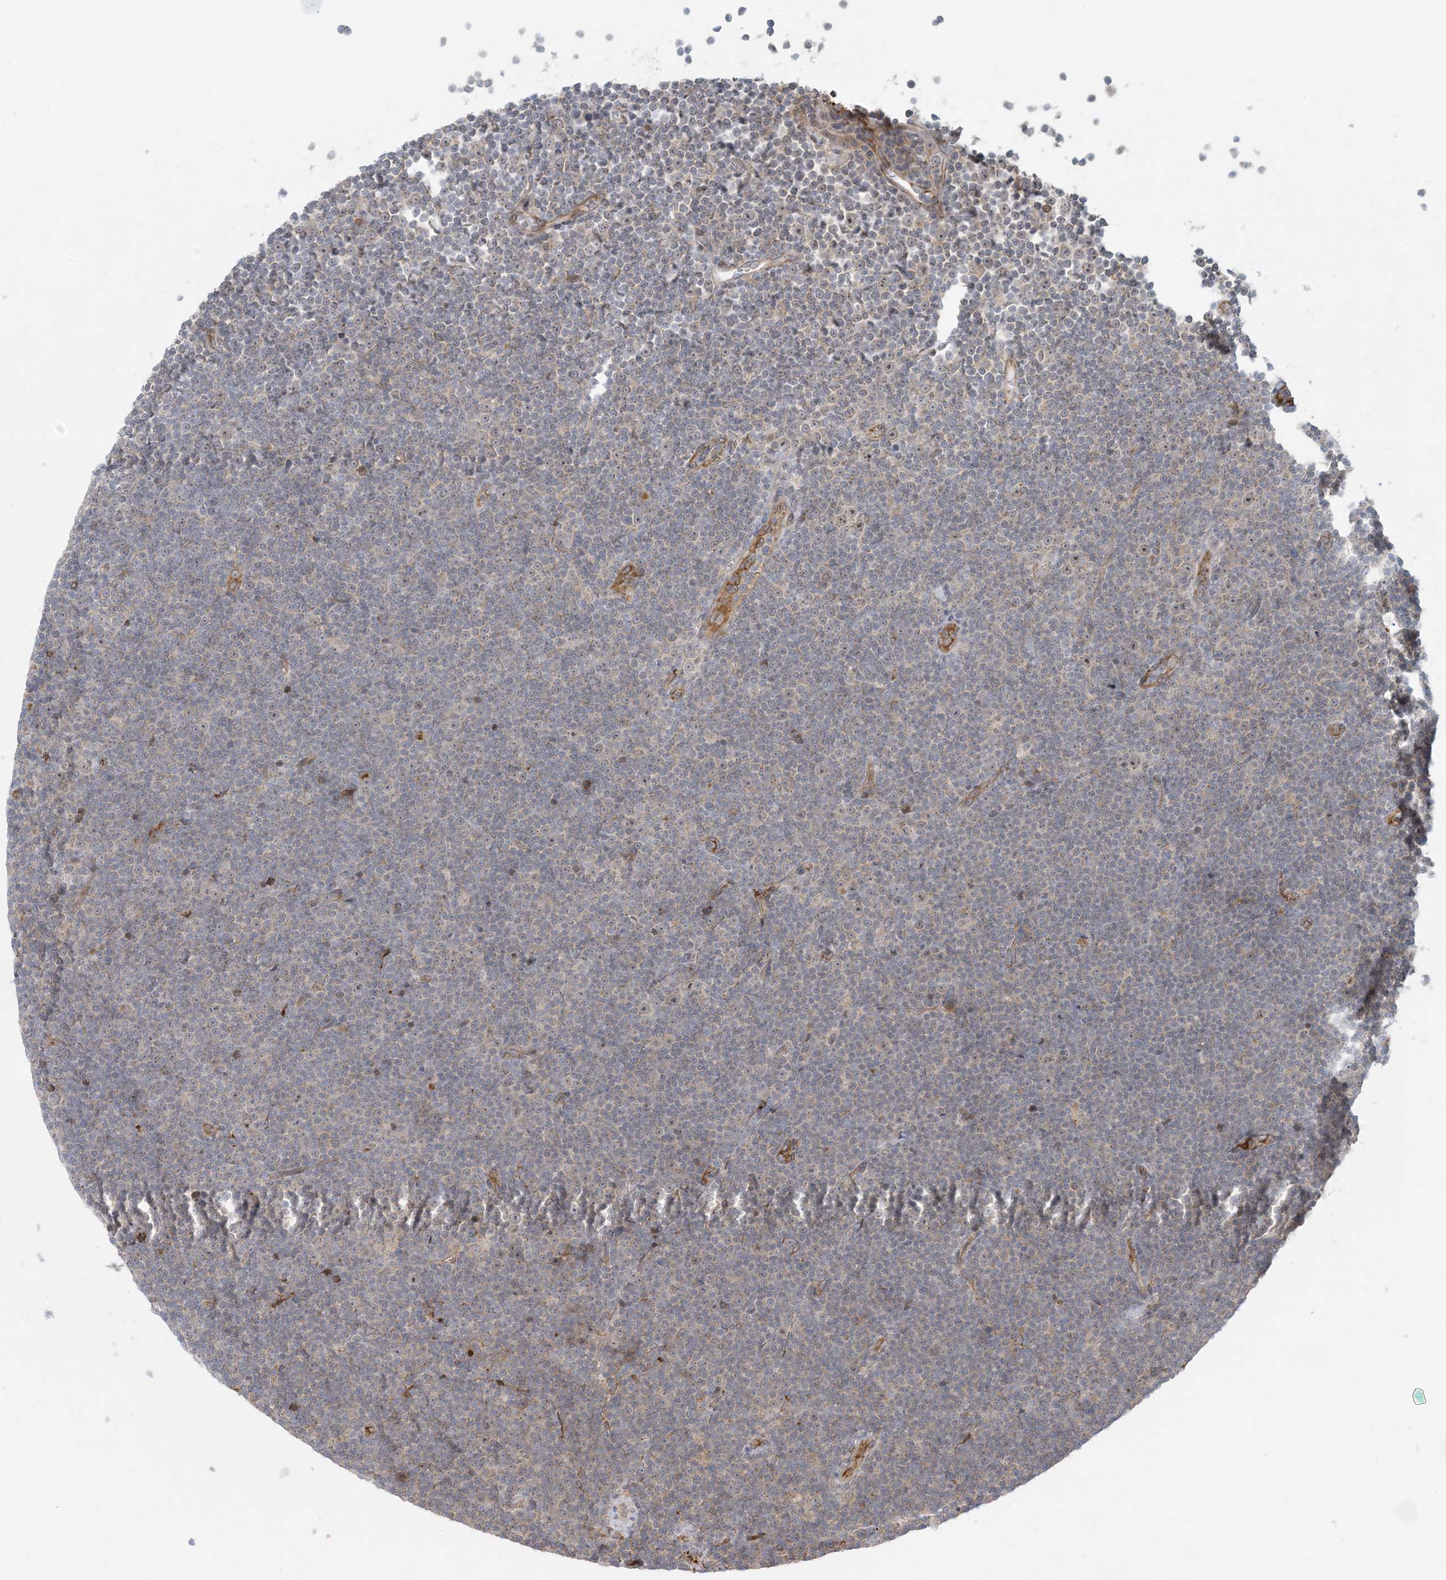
{"staining": {"intensity": "negative", "quantity": "none", "location": "none"}, "tissue": "lymphoma", "cell_type": "Tumor cells", "image_type": "cancer", "snomed": [{"axis": "morphology", "description": "Malignant lymphoma, non-Hodgkin's type, Low grade"}, {"axis": "topography", "description": "Lymph node"}], "caption": "Human lymphoma stained for a protein using IHC exhibits no positivity in tumor cells.", "gene": "HACL1", "patient": {"sex": "female", "age": 67}}